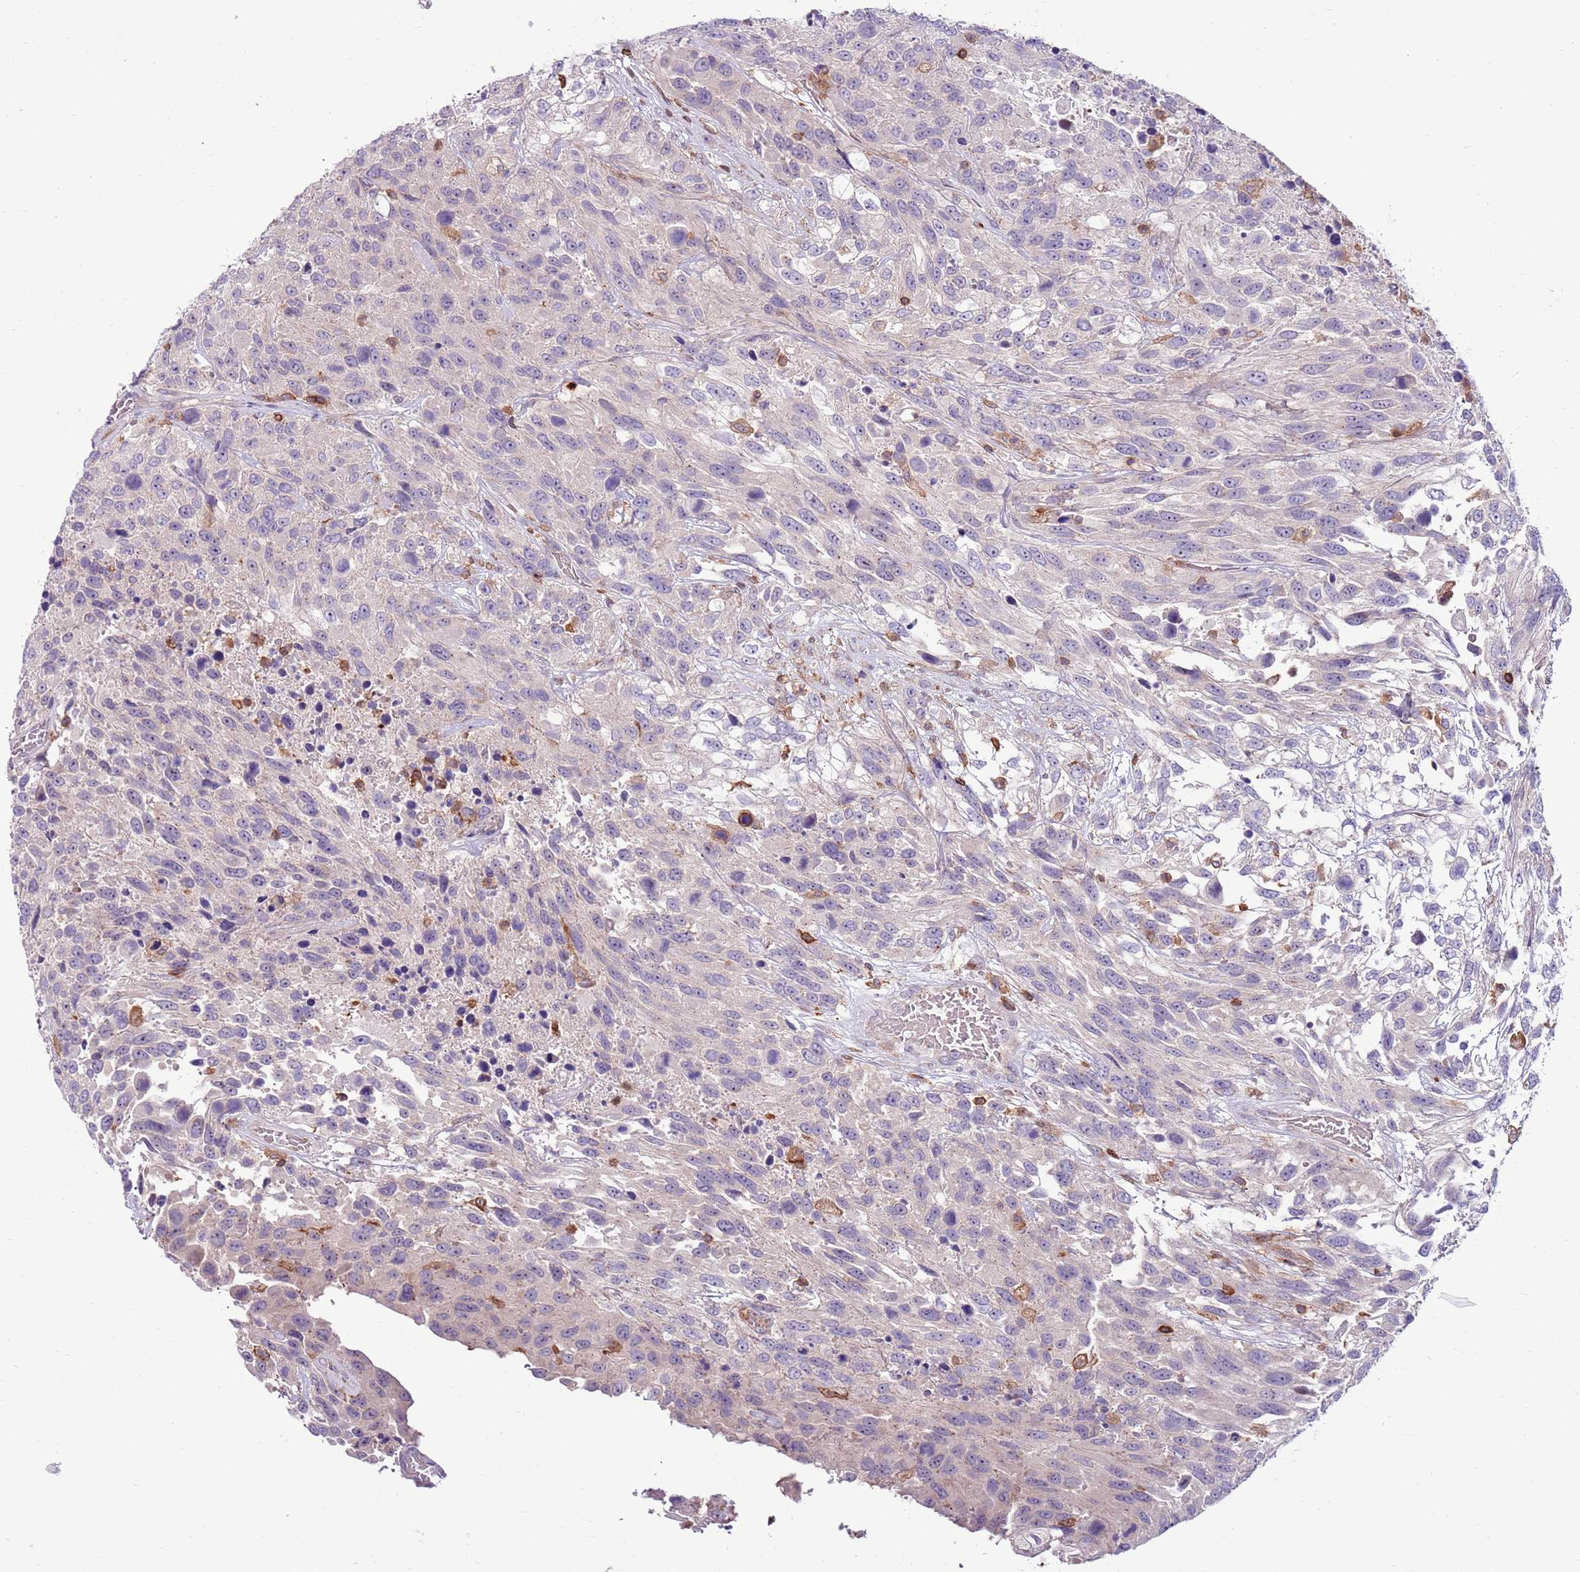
{"staining": {"intensity": "negative", "quantity": "none", "location": "none"}, "tissue": "urothelial cancer", "cell_type": "Tumor cells", "image_type": "cancer", "snomed": [{"axis": "morphology", "description": "Urothelial carcinoma, High grade"}, {"axis": "topography", "description": "Urinary bladder"}], "caption": "Immunohistochemistry micrograph of human urothelial cancer stained for a protein (brown), which reveals no positivity in tumor cells.", "gene": "ZSWIM1", "patient": {"sex": "female", "age": 70}}